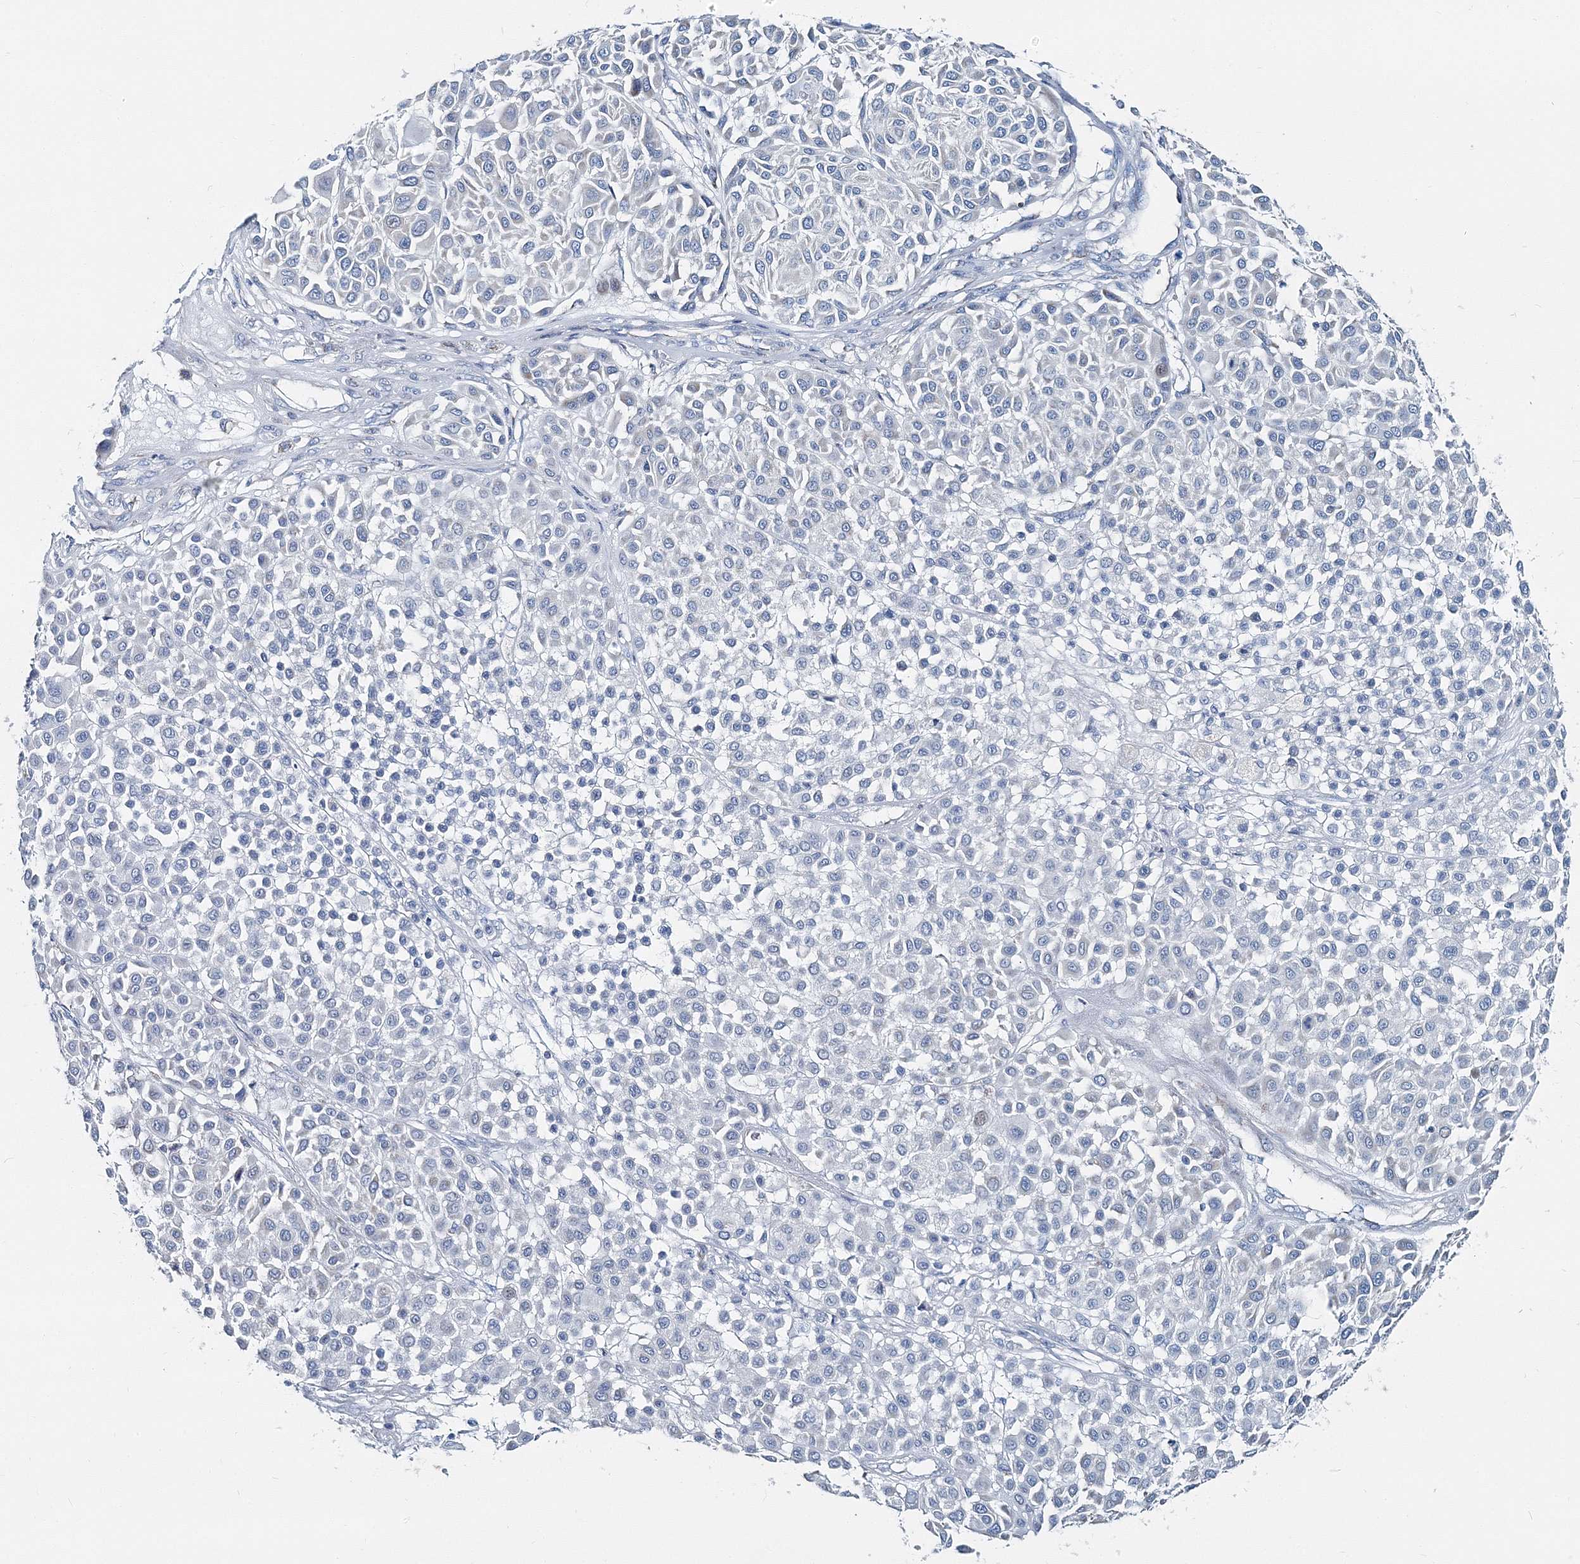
{"staining": {"intensity": "negative", "quantity": "none", "location": "none"}, "tissue": "melanoma", "cell_type": "Tumor cells", "image_type": "cancer", "snomed": [{"axis": "morphology", "description": "Malignant melanoma, Metastatic site"}, {"axis": "topography", "description": "Soft tissue"}], "caption": "The image reveals no staining of tumor cells in malignant melanoma (metastatic site). The staining is performed using DAB brown chromogen with nuclei counter-stained in using hematoxylin.", "gene": "GABARAPL2", "patient": {"sex": "male", "age": 41}}